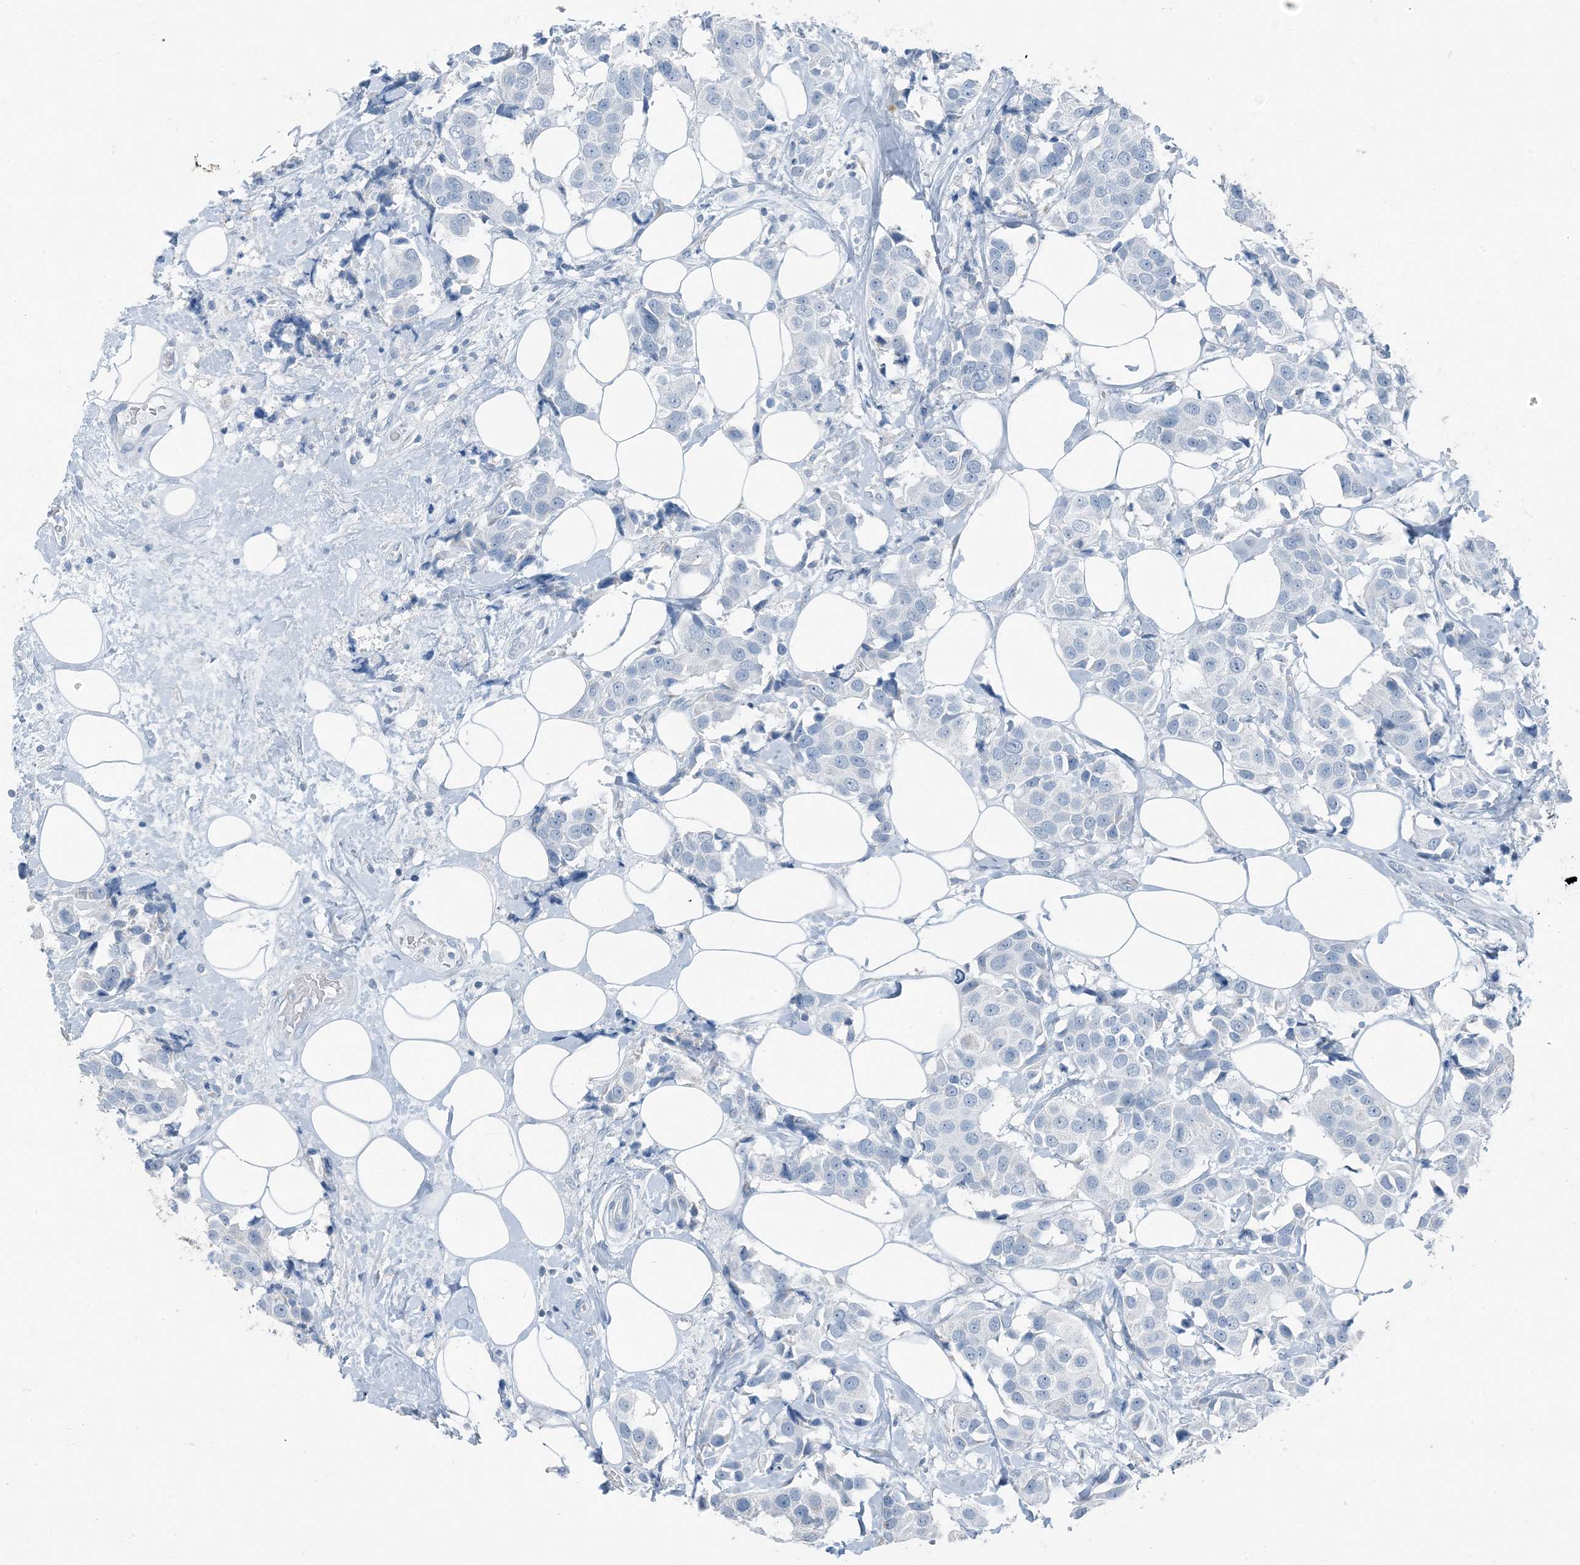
{"staining": {"intensity": "negative", "quantity": "none", "location": "none"}, "tissue": "breast cancer", "cell_type": "Tumor cells", "image_type": "cancer", "snomed": [{"axis": "morphology", "description": "Normal tissue, NOS"}, {"axis": "morphology", "description": "Duct carcinoma"}, {"axis": "topography", "description": "Breast"}], "caption": "Tumor cells show no significant staining in breast cancer.", "gene": "FAM162A", "patient": {"sex": "female", "age": 39}}